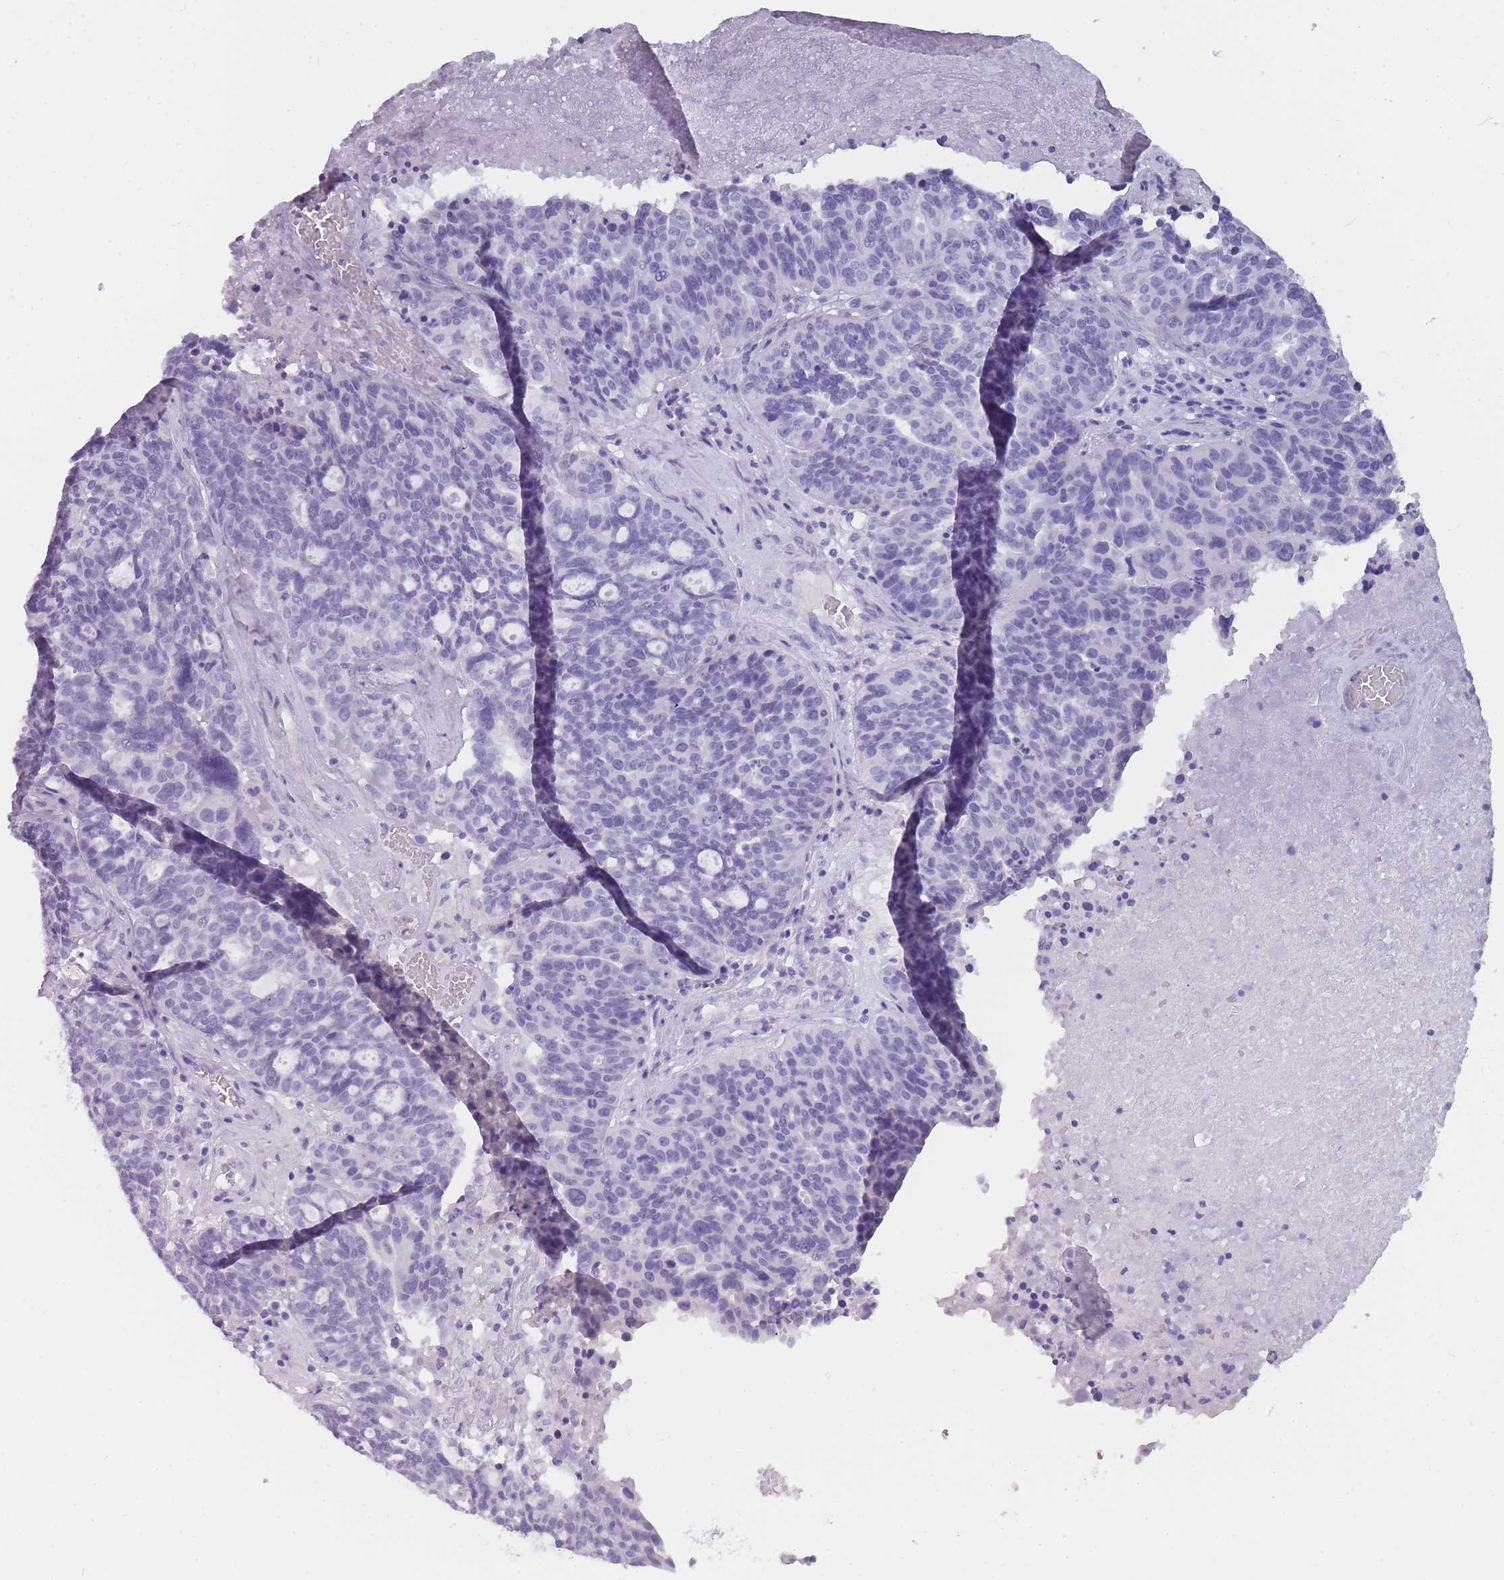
{"staining": {"intensity": "negative", "quantity": "none", "location": "none"}, "tissue": "ovarian cancer", "cell_type": "Tumor cells", "image_type": "cancer", "snomed": [{"axis": "morphology", "description": "Cystadenocarcinoma, serous, NOS"}, {"axis": "topography", "description": "Ovary"}], "caption": "Immunohistochemistry histopathology image of neoplastic tissue: ovarian serous cystadenocarcinoma stained with DAB displays no significant protein positivity in tumor cells.", "gene": "TCP11", "patient": {"sex": "female", "age": 59}}